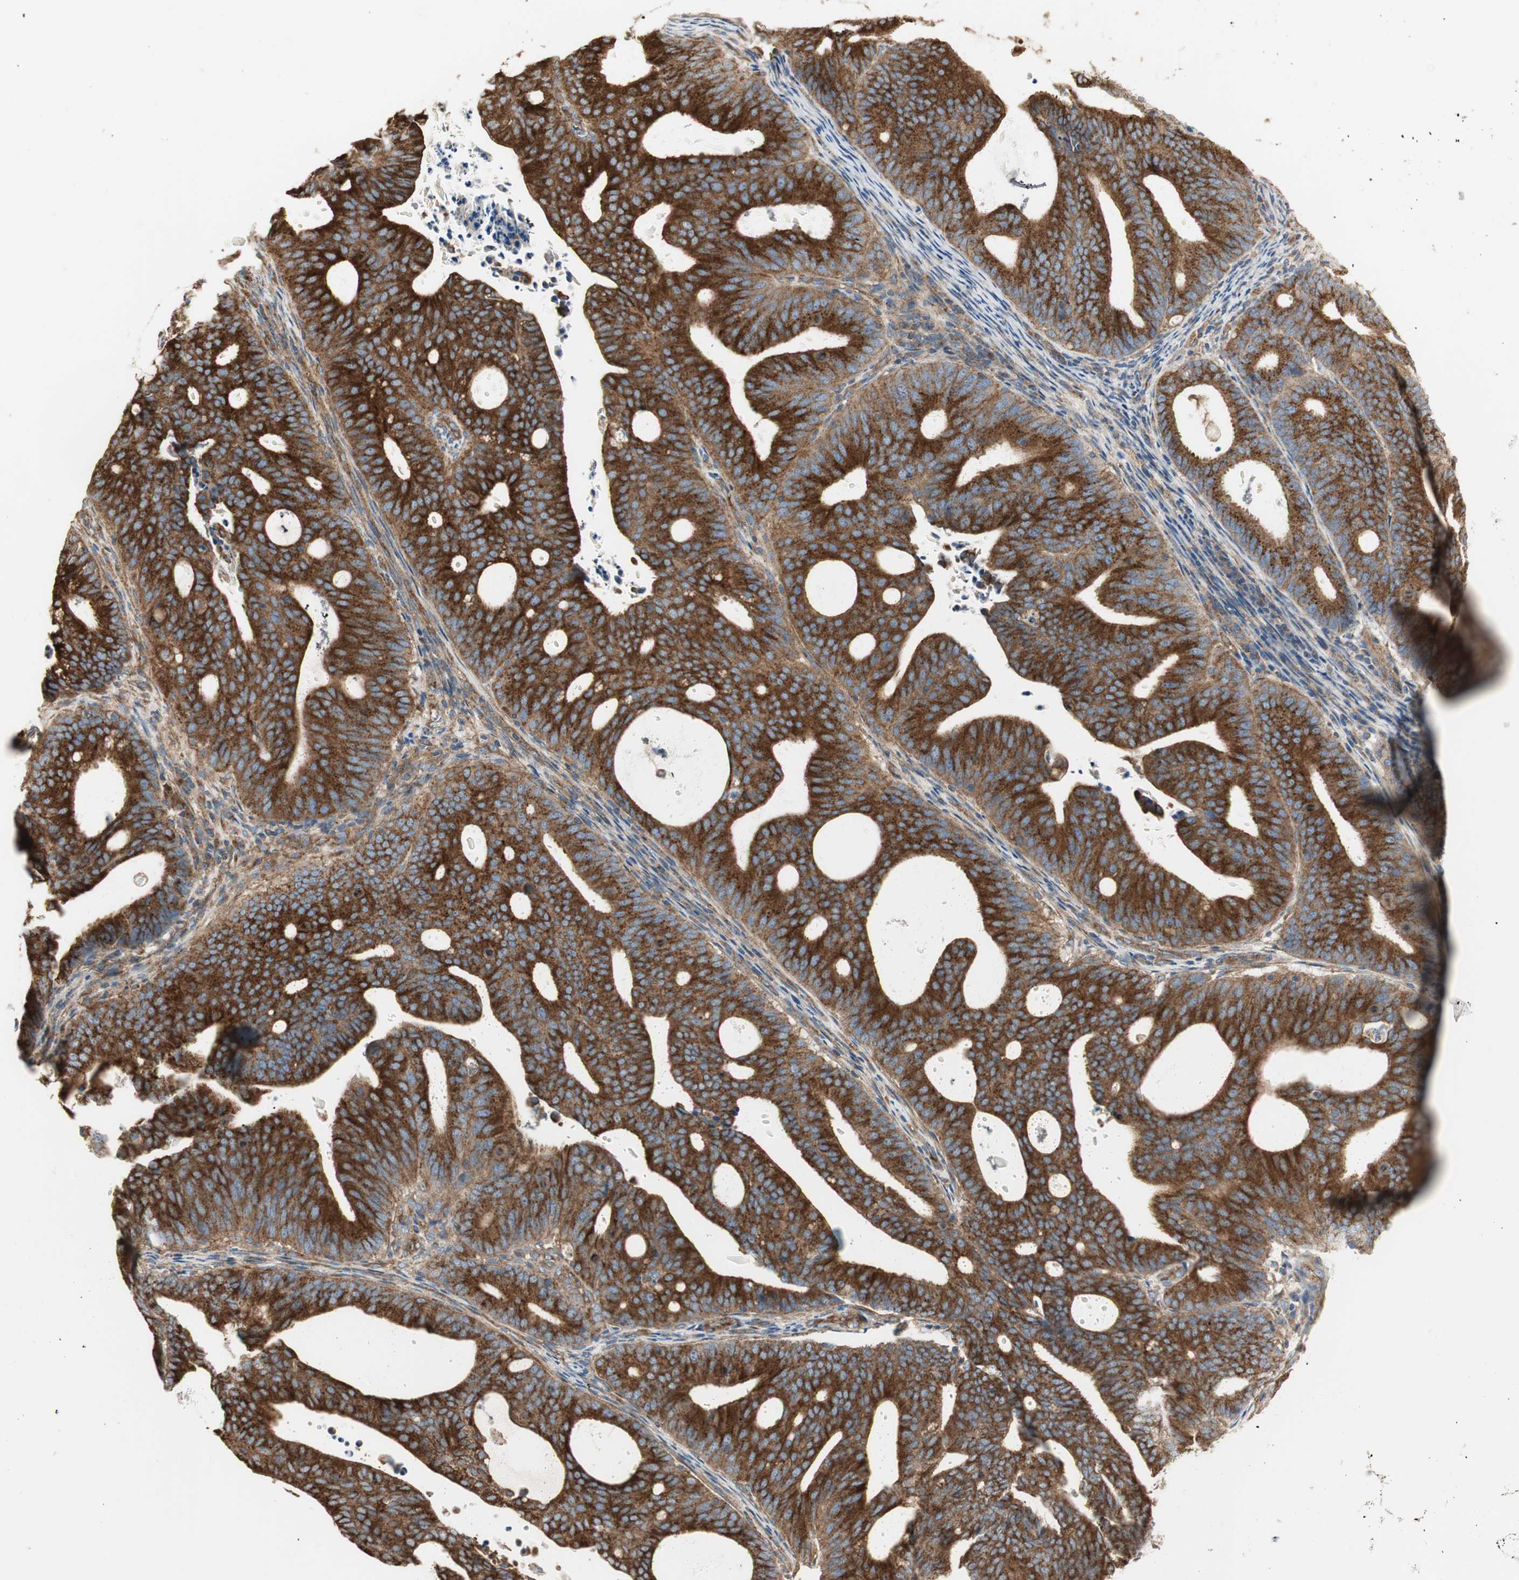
{"staining": {"intensity": "strong", "quantity": ">75%", "location": "cytoplasmic/membranous"}, "tissue": "endometrial cancer", "cell_type": "Tumor cells", "image_type": "cancer", "snomed": [{"axis": "morphology", "description": "Adenocarcinoma, NOS"}, {"axis": "topography", "description": "Uterus"}], "caption": "Protein staining of adenocarcinoma (endometrial) tissue displays strong cytoplasmic/membranous positivity in about >75% of tumor cells.", "gene": "H6PD", "patient": {"sex": "female", "age": 83}}